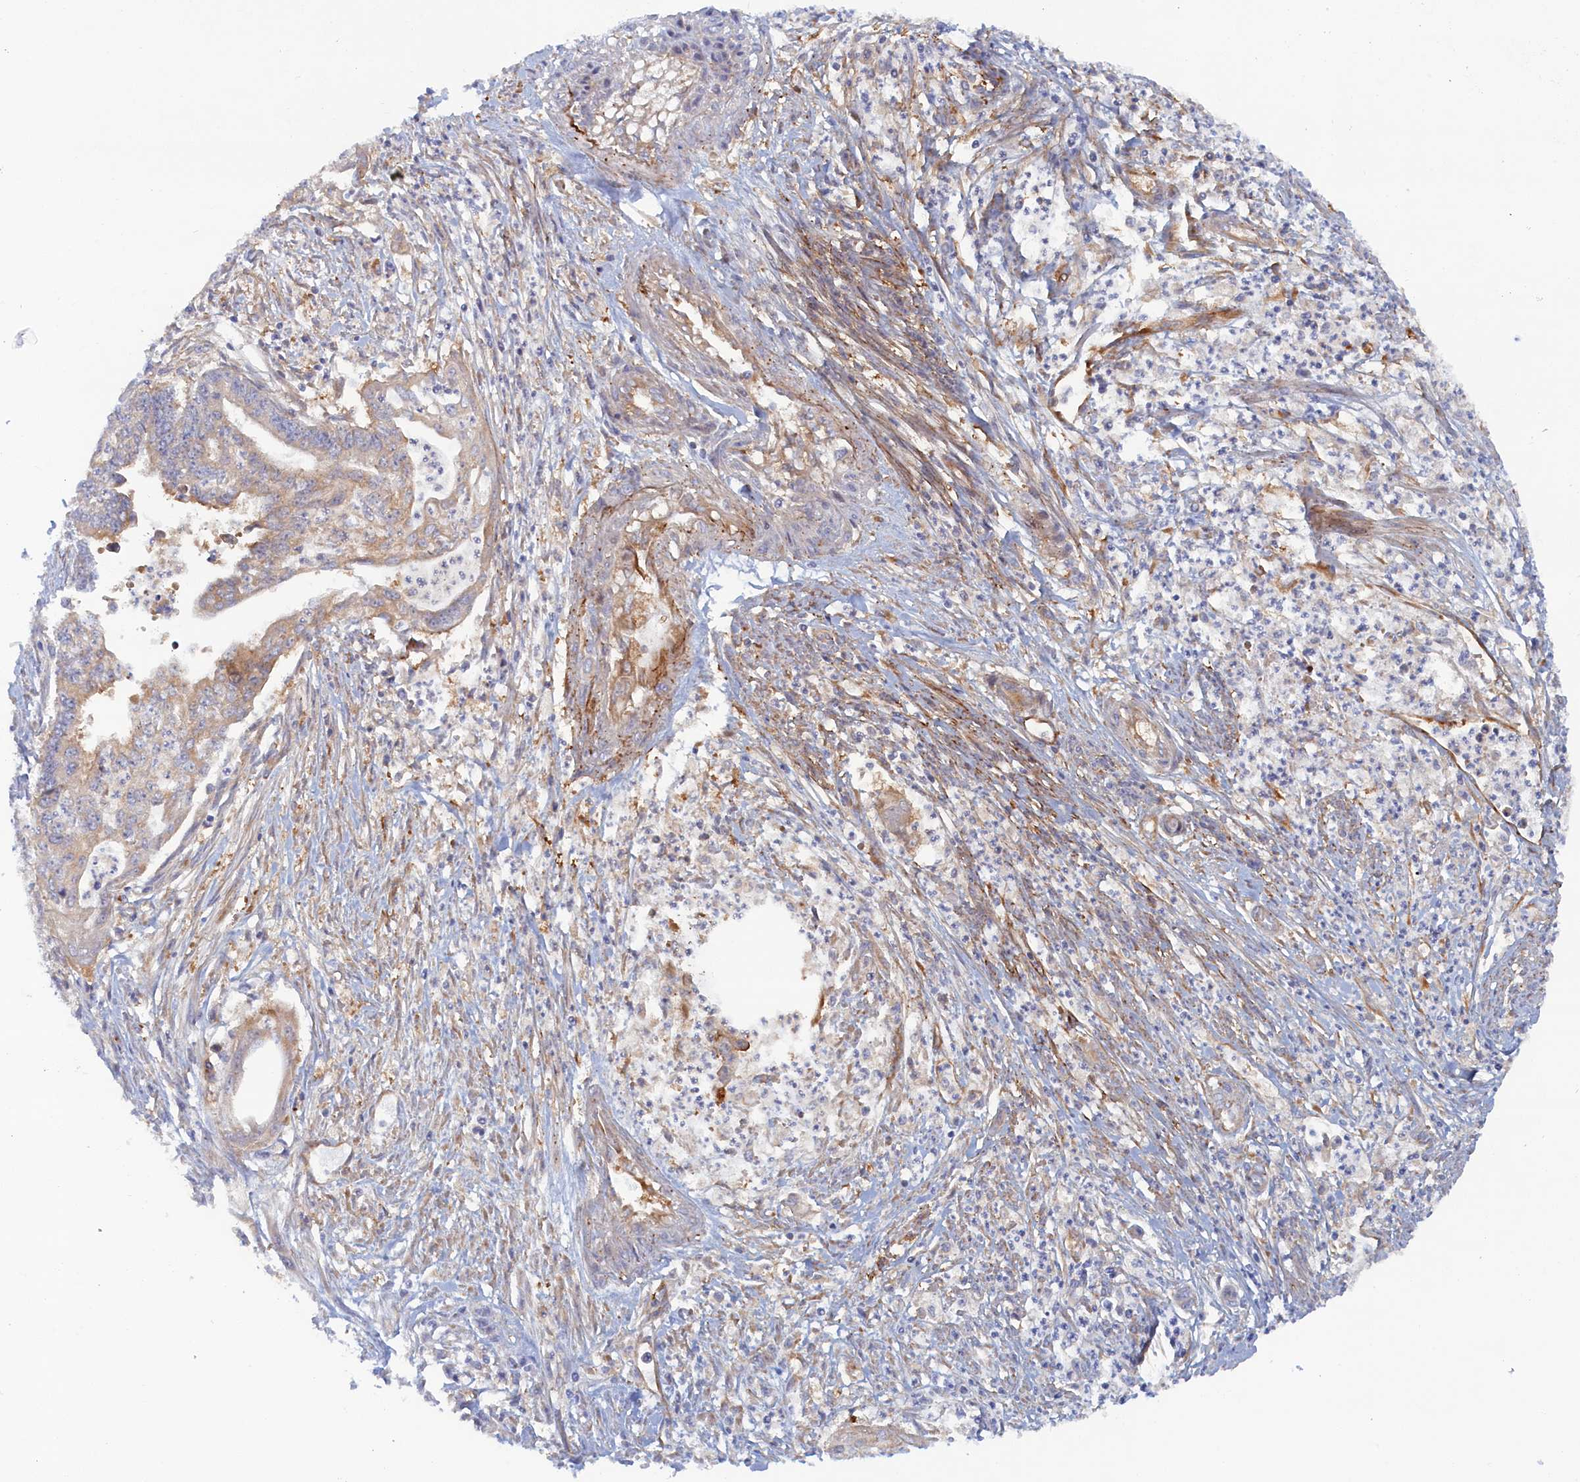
{"staining": {"intensity": "weak", "quantity": "<25%", "location": "cytoplasmic/membranous"}, "tissue": "endometrial cancer", "cell_type": "Tumor cells", "image_type": "cancer", "snomed": [{"axis": "morphology", "description": "Adenocarcinoma, NOS"}, {"axis": "topography", "description": "Endometrium"}], "caption": "Endometrial cancer (adenocarcinoma) was stained to show a protein in brown. There is no significant staining in tumor cells. (Immunohistochemistry, brightfield microscopy, high magnification).", "gene": "TMEM196", "patient": {"sex": "female", "age": 73}}